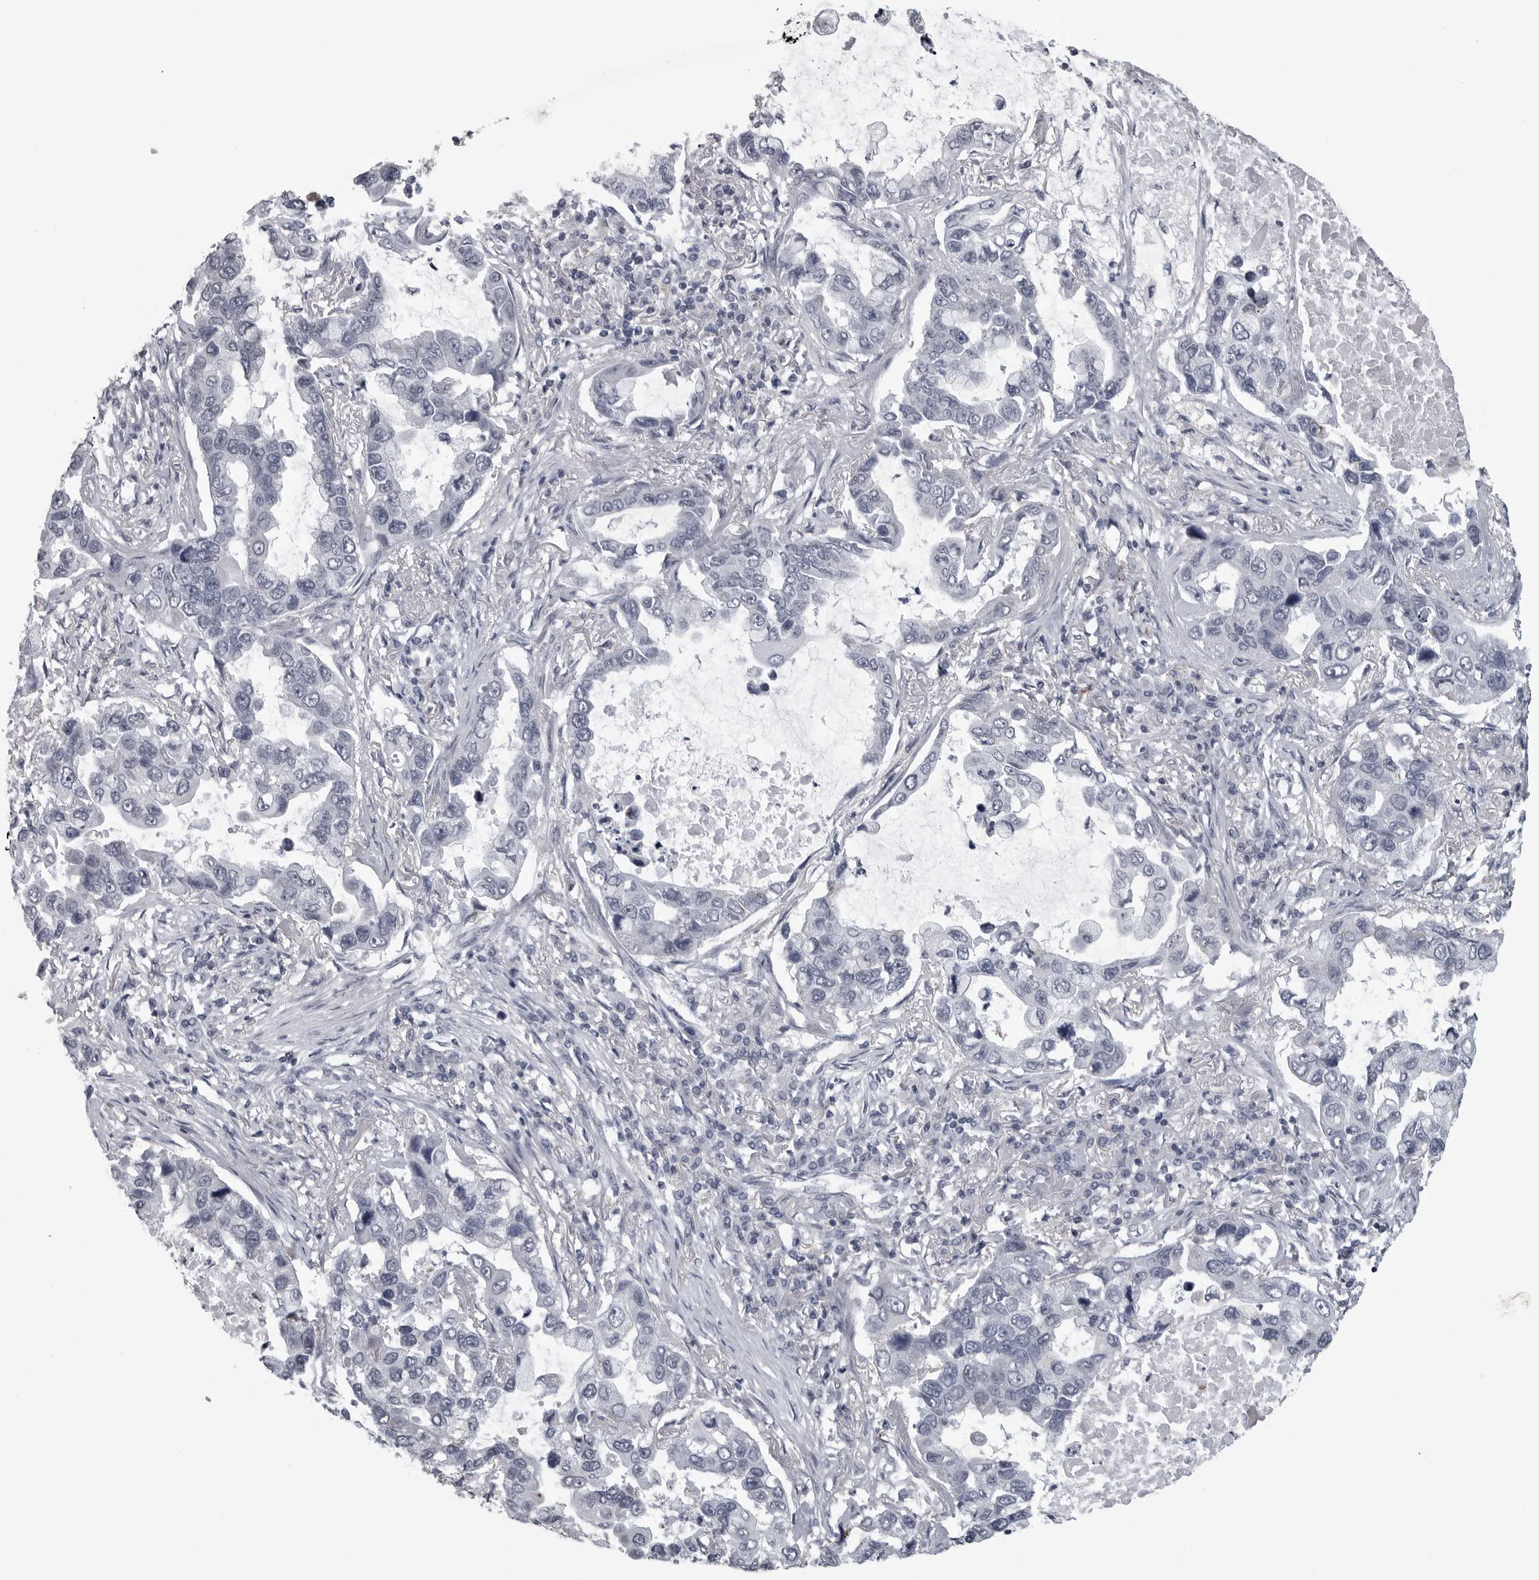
{"staining": {"intensity": "negative", "quantity": "none", "location": "none"}, "tissue": "lung cancer", "cell_type": "Tumor cells", "image_type": "cancer", "snomed": [{"axis": "morphology", "description": "Adenocarcinoma, NOS"}, {"axis": "topography", "description": "Lung"}], "caption": "Protein analysis of lung adenocarcinoma reveals no significant expression in tumor cells. (DAB (3,3'-diaminobenzidine) immunohistochemistry with hematoxylin counter stain).", "gene": "LYSMD1", "patient": {"sex": "male", "age": 64}}